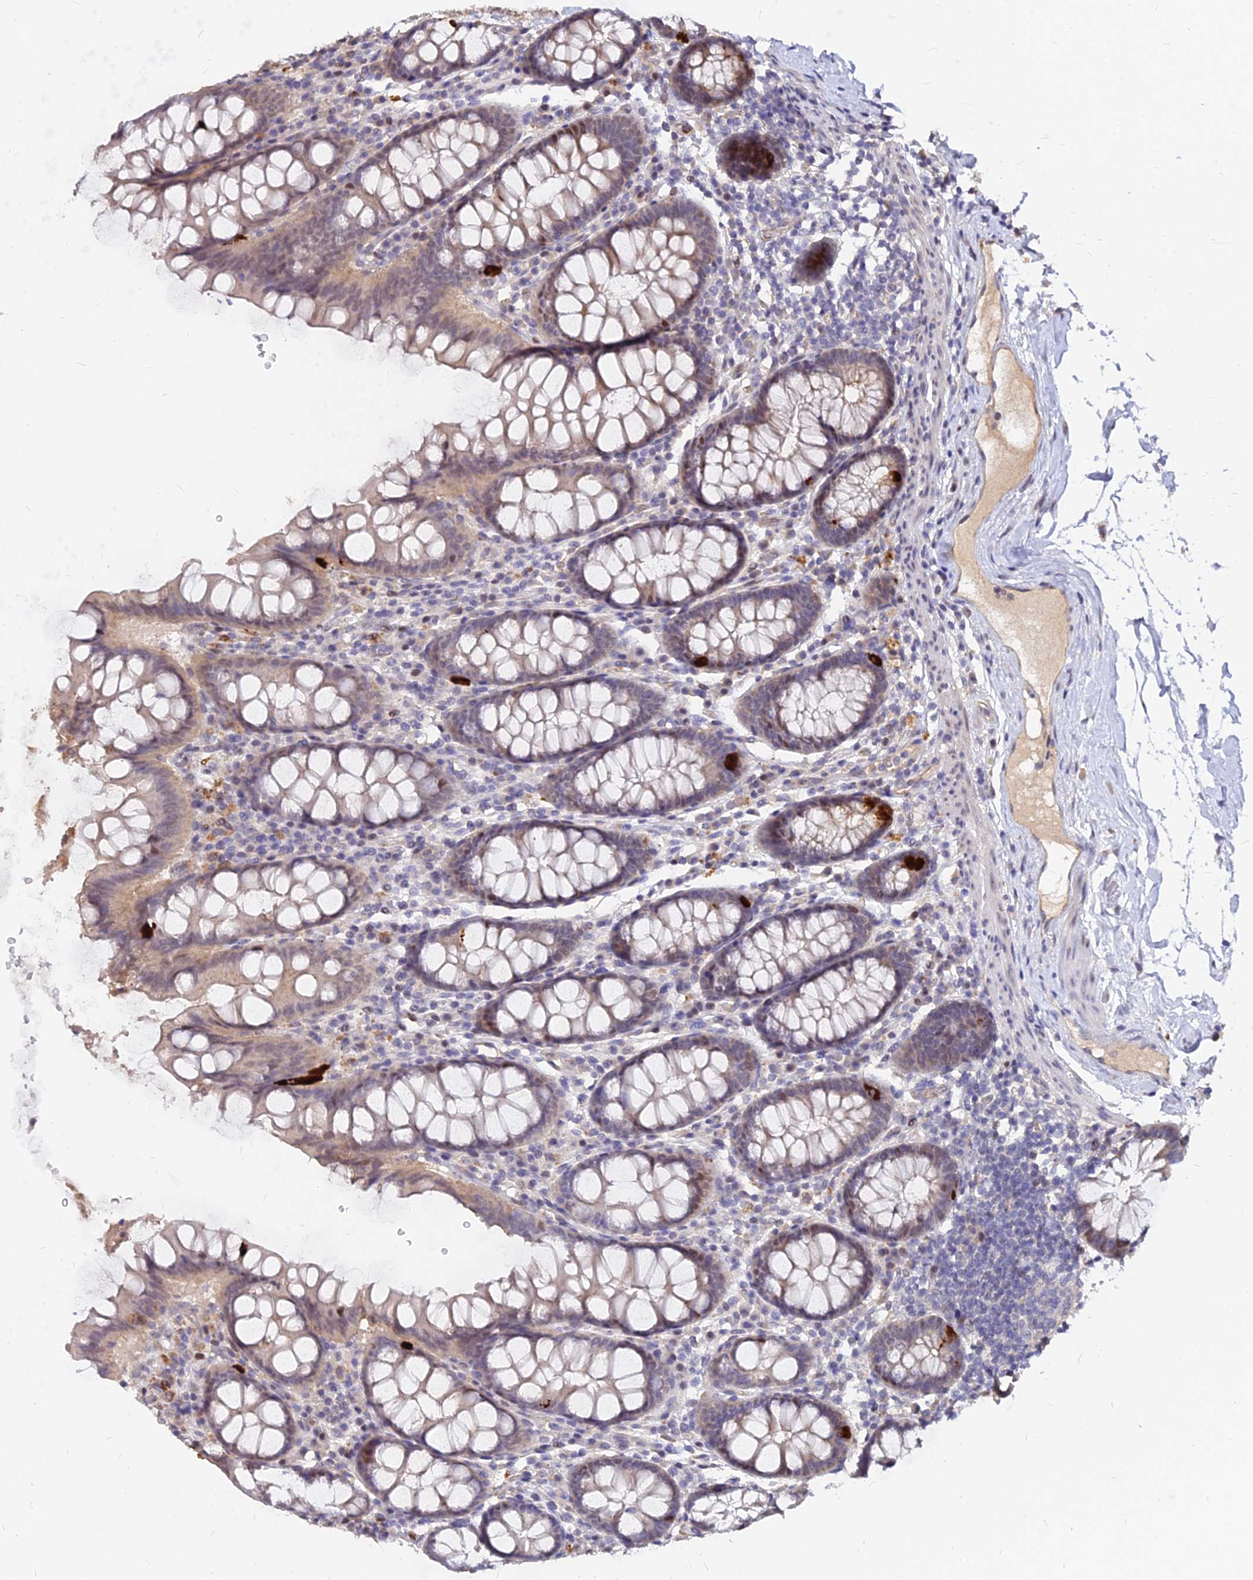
{"staining": {"intensity": "weak", "quantity": ">75%", "location": "cytoplasmic/membranous"}, "tissue": "colon", "cell_type": "Endothelial cells", "image_type": "normal", "snomed": [{"axis": "morphology", "description": "Normal tissue, NOS"}, {"axis": "topography", "description": "Colon"}], "caption": "DAB (3,3'-diaminobenzidine) immunohistochemical staining of unremarkable colon exhibits weak cytoplasmic/membranous protein expression in about >75% of endothelial cells. The protein of interest is shown in brown color, while the nuclei are stained blue.", "gene": "C11orf68", "patient": {"sex": "female", "age": 79}}